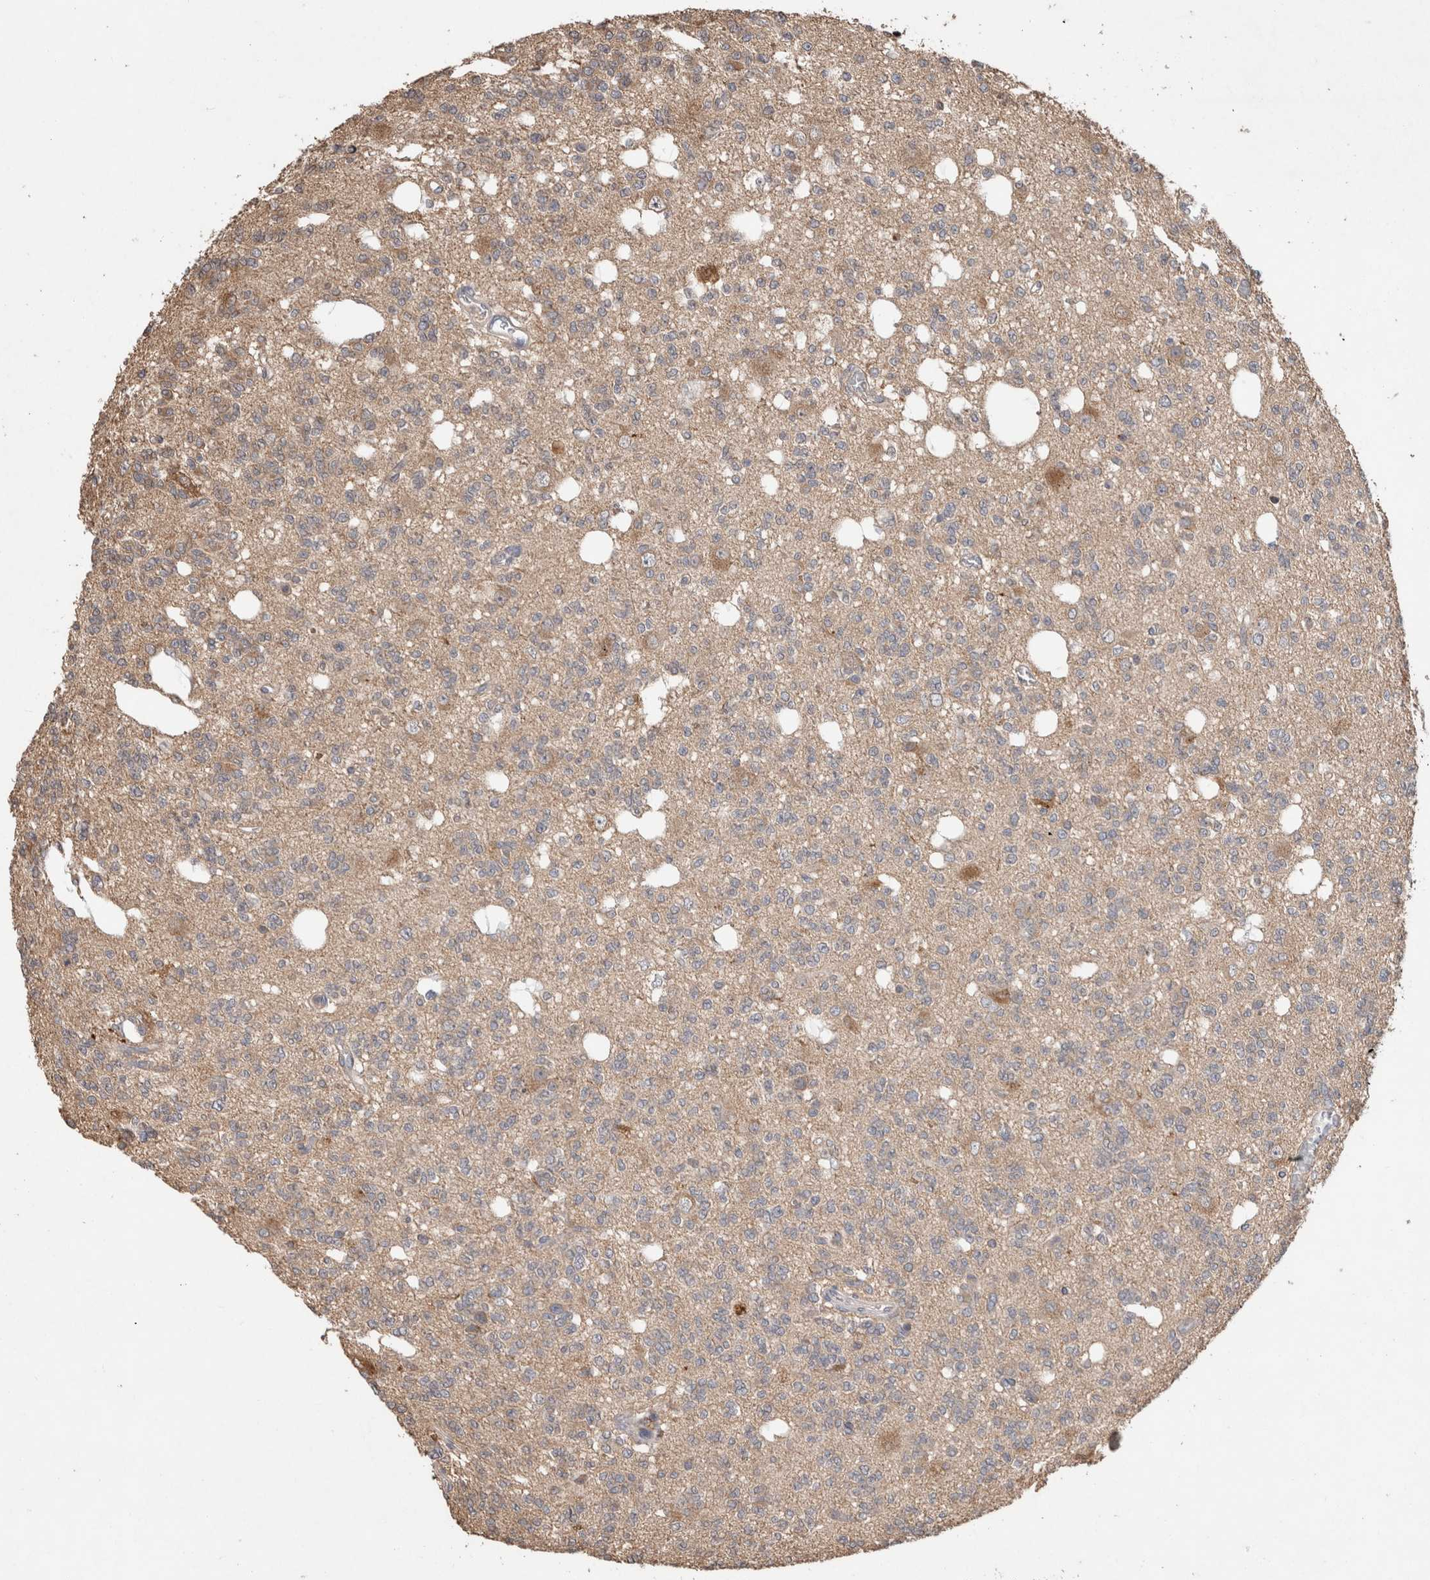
{"staining": {"intensity": "weak", "quantity": "<25%", "location": "cytoplasmic/membranous"}, "tissue": "glioma", "cell_type": "Tumor cells", "image_type": "cancer", "snomed": [{"axis": "morphology", "description": "Glioma, malignant, Low grade"}, {"axis": "topography", "description": "Brain"}], "caption": "There is no significant positivity in tumor cells of malignant glioma (low-grade).", "gene": "TRIM5", "patient": {"sex": "male", "age": 38}}